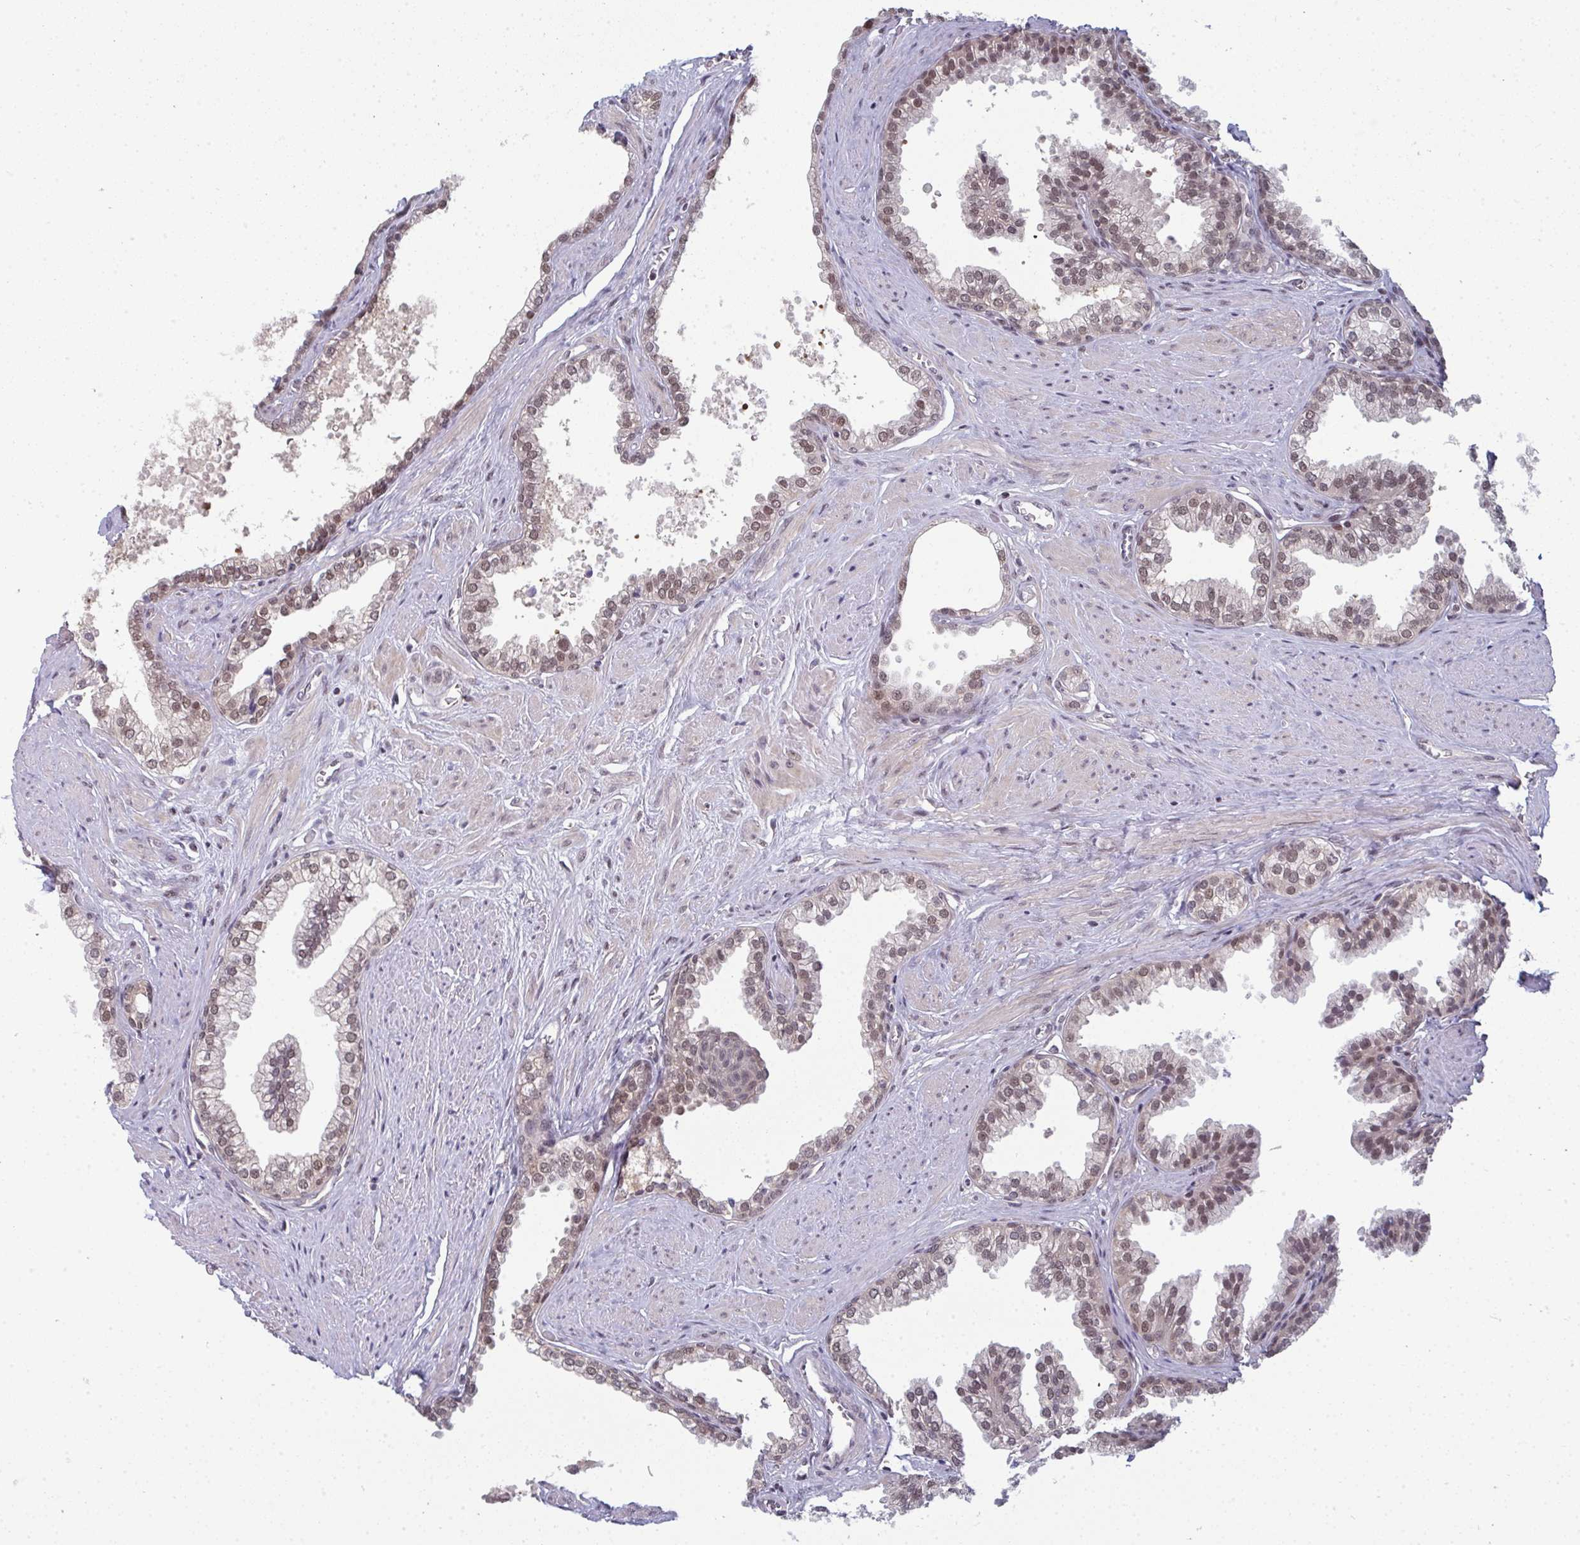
{"staining": {"intensity": "weak", "quantity": ">75%", "location": "nuclear"}, "tissue": "prostate", "cell_type": "Glandular cells", "image_type": "normal", "snomed": [{"axis": "morphology", "description": "Normal tissue, NOS"}, {"axis": "topography", "description": "Prostate"}, {"axis": "topography", "description": "Peripheral nerve tissue"}], "caption": "Brown immunohistochemical staining in normal prostate shows weak nuclear staining in approximately >75% of glandular cells.", "gene": "ATF1", "patient": {"sex": "male", "age": 55}}